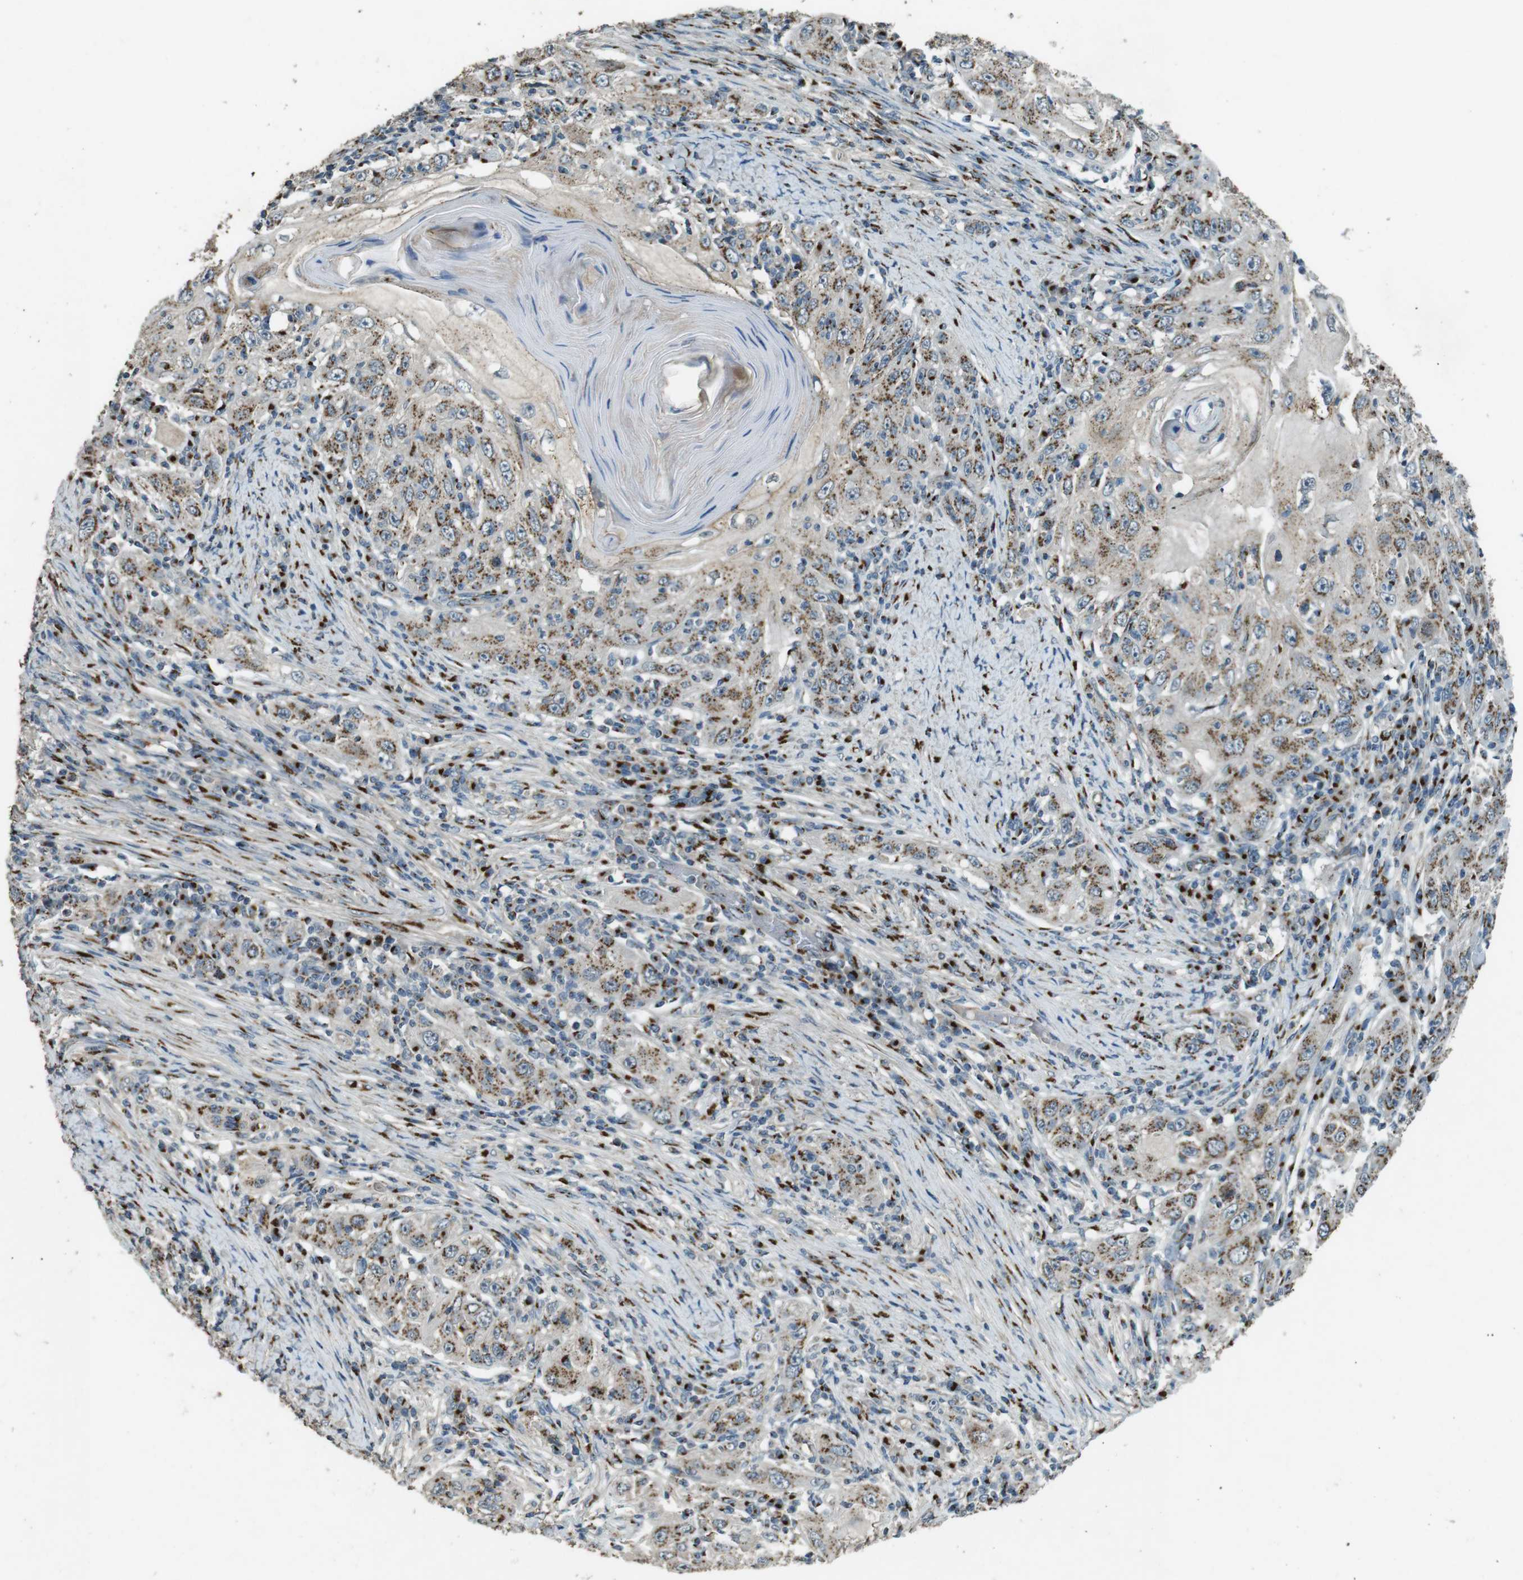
{"staining": {"intensity": "moderate", "quantity": ">75%", "location": "cytoplasmic/membranous"}, "tissue": "skin cancer", "cell_type": "Tumor cells", "image_type": "cancer", "snomed": [{"axis": "morphology", "description": "Squamous cell carcinoma, NOS"}, {"axis": "topography", "description": "Skin"}], "caption": "Immunohistochemistry image of neoplastic tissue: skin cancer (squamous cell carcinoma) stained using IHC exhibits medium levels of moderate protein expression localized specifically in the cytoplasmic/membranous of tumor cells, appearing as a cytoplasmic/membranous brown color.", "gene": "TMEM115", "patient": {"sex": "female", "age": 88}}